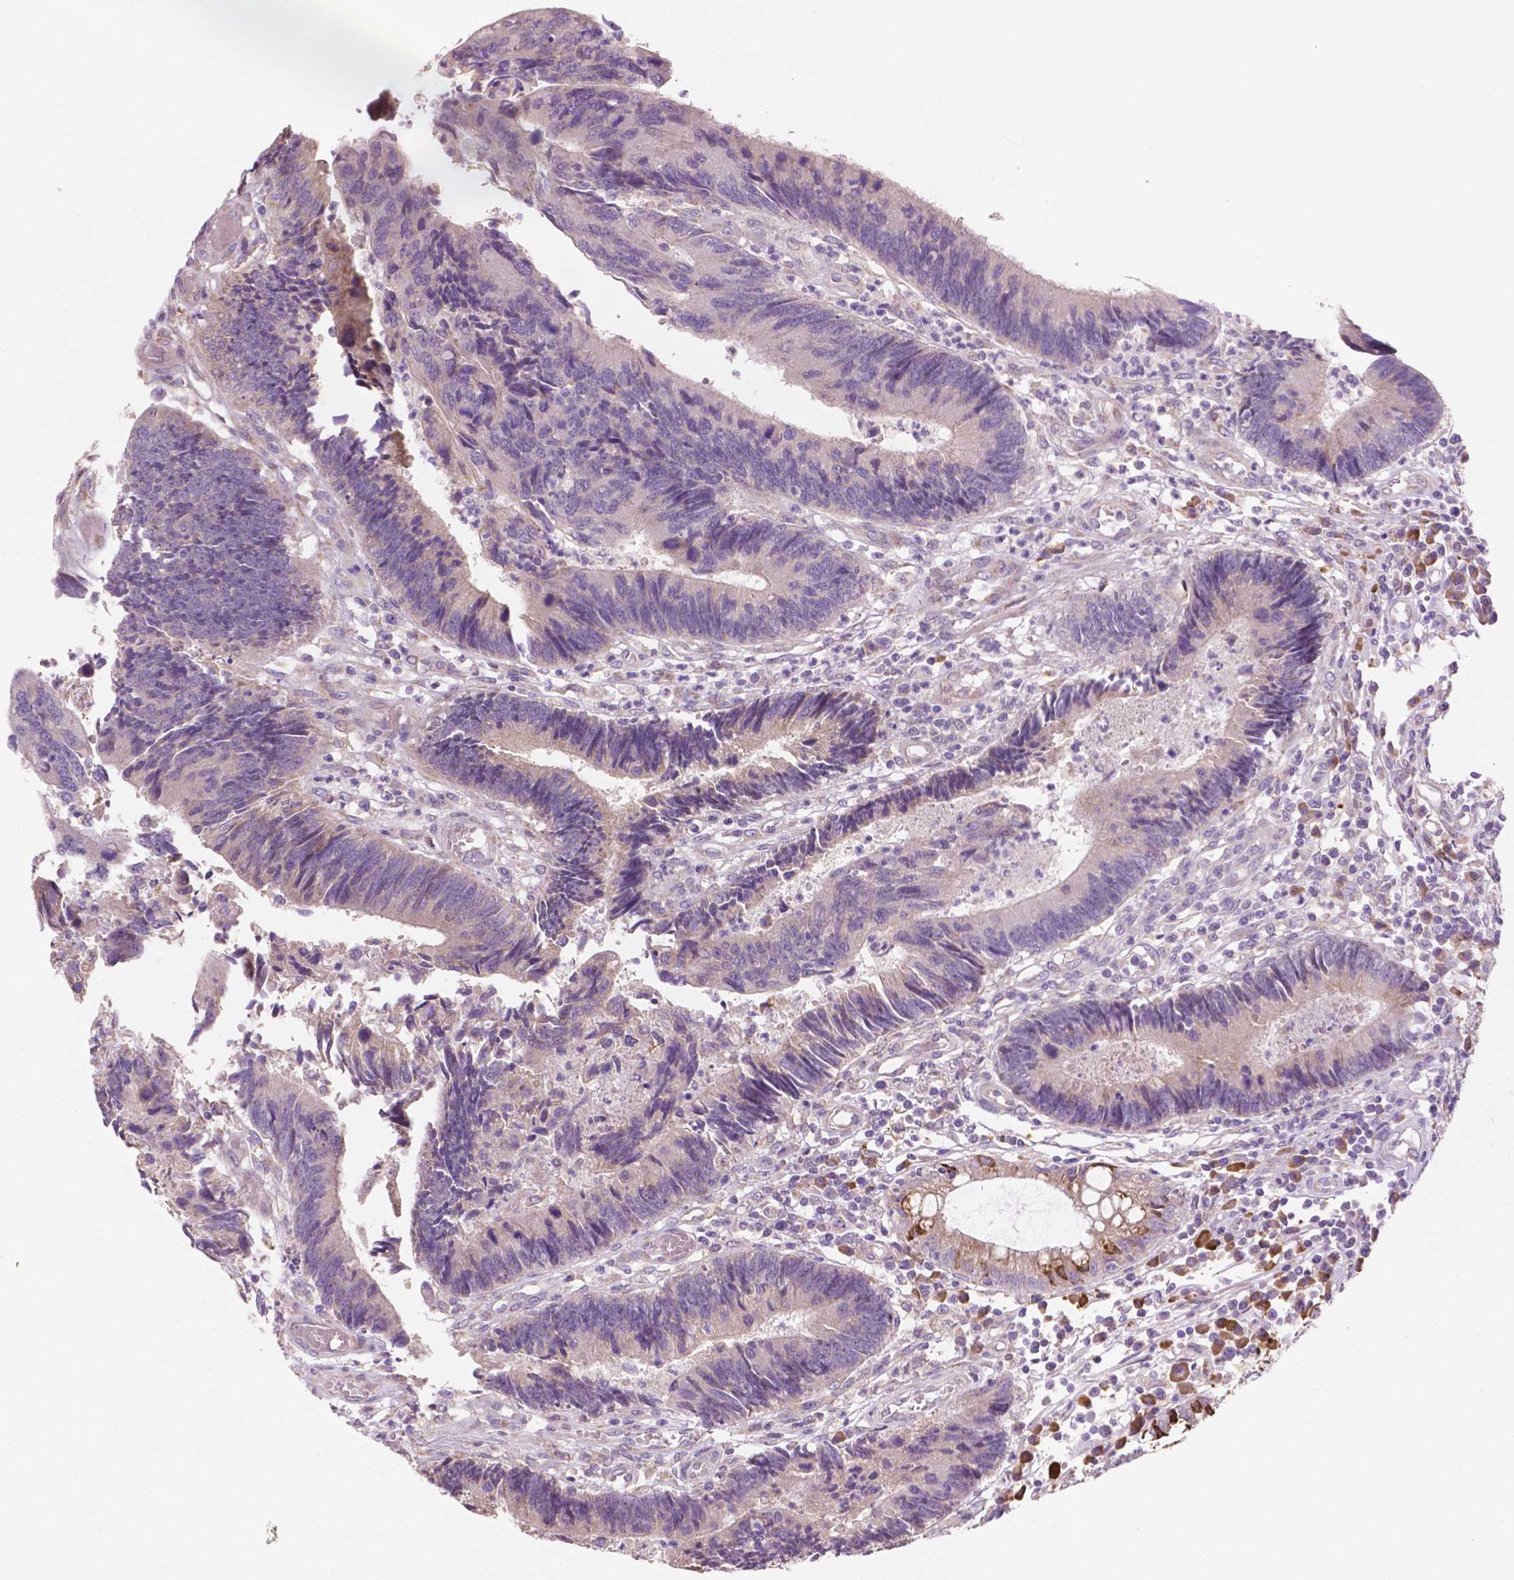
{"staining": {"intensity": "negative", "quantity": "none", "location": "none"}, "tissue": "colorectal cancer", "cell_type": "Tumor cells", "image_type": "cancer", "snomed": [{"axis": "morphology", "description": "Adenocarcinoma, NOS"}, {"axis": "topography", "description": "Colon"}], "caption": "A photomicrograph of colorectal adenocarcinoma stained for a protein shows no brown staining in tumor cells. Nuclei are stained in blue.", "gene": "LRP1B", "patient": {"sex": "female", "age": 67}}